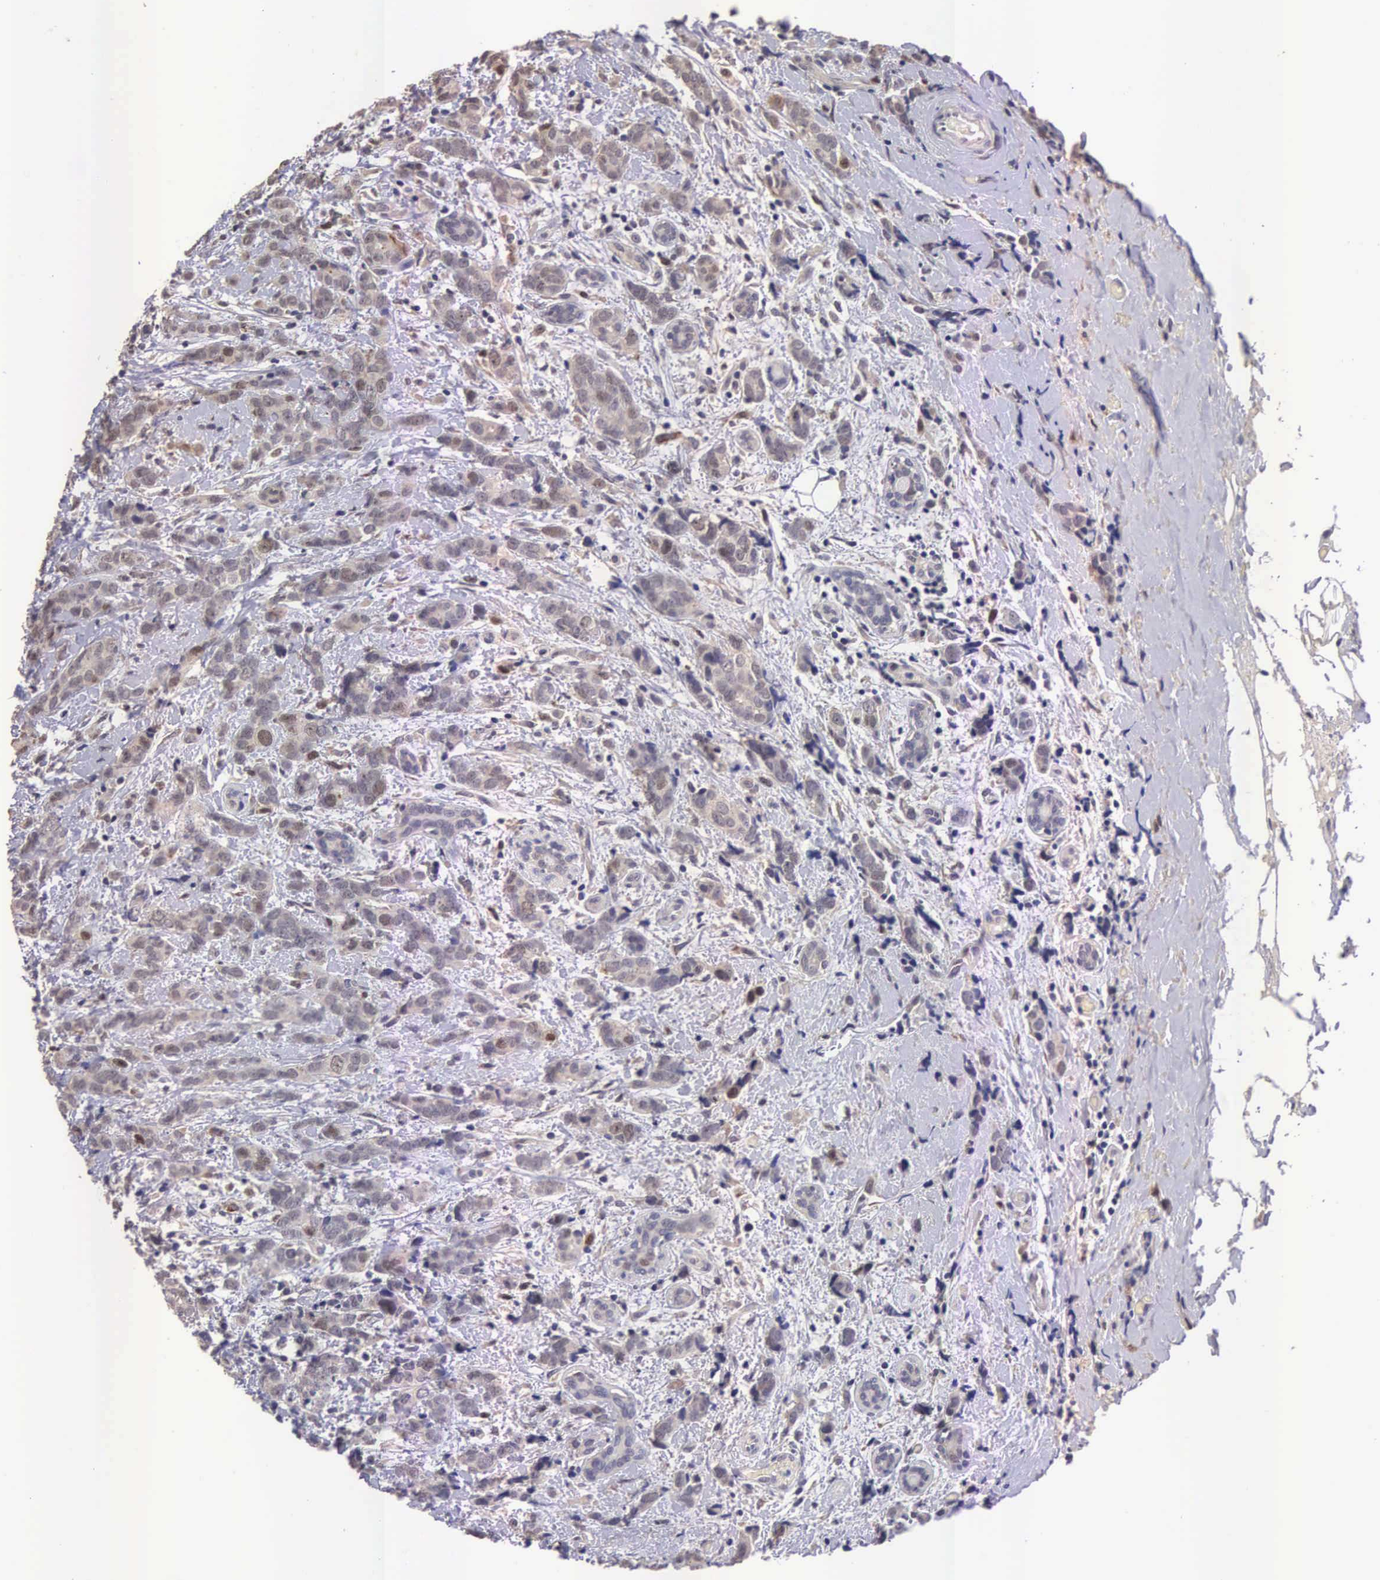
{"staining": {"intensity": "weak", "quantity": ">75%", "location": "cytoplasmic/membranous,nuclear"}, "tissue": "breast cancer", "cell_type": "Tumor cells", "image_type": "cancer", "snomed": [{"axis": "morphology", "description": "Duct carcinoma"}, {"axis": "topography", "description": "Breast"}], "caption": "Immunohistochemical staining of human intraductal carcinoma (breast) reveals low levels of weak cytoplasmic/membranous and nuclear expression in approximately >75% of tumor cells.", "gene": "CDC45", "patient": {"sex": "female", "age": 53}}